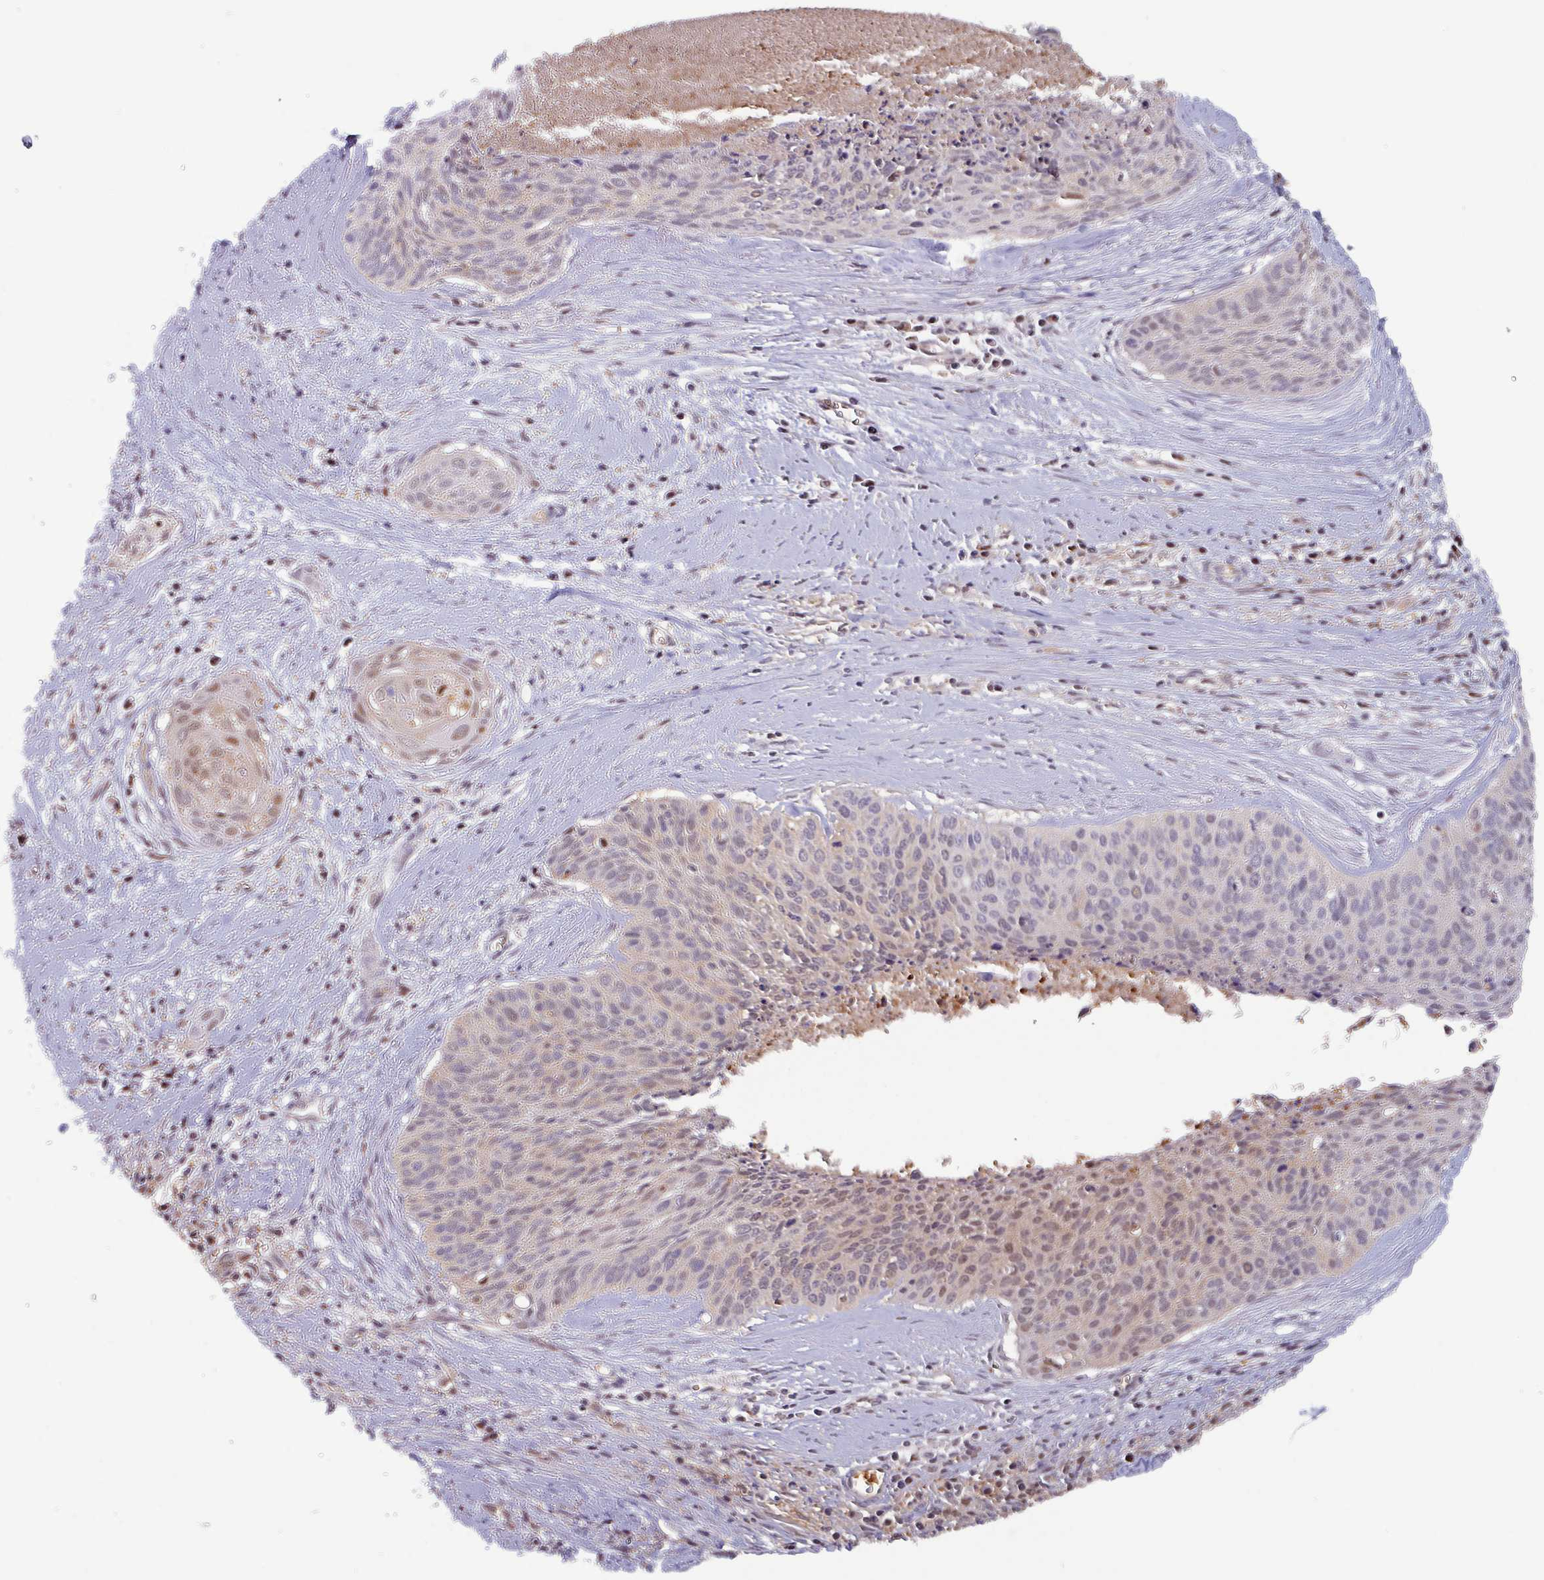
{"staining": {"intensity": "moderate", "quantity": "<25%", "location": "cytoplasmic/membranous,nuclear"}, "tissue": "cervical cancer", "cell_type": "Tumor cells", "image_type": "cancer", "snomed": [{"axis": "morphology", "description": "Squamous cell carcinoma, NOS"}, {"axis": "topography", "description": "Cervix"}], "caption": "DAB immunohistochemical staining of human cervical squamous cell carcinoma shows moderate cytoplasmic/membranous and nuclear protein staining in about <25% of tumor cells.", "gene": "PSMB8", "patient": {"sex": "female", "age": 55}}